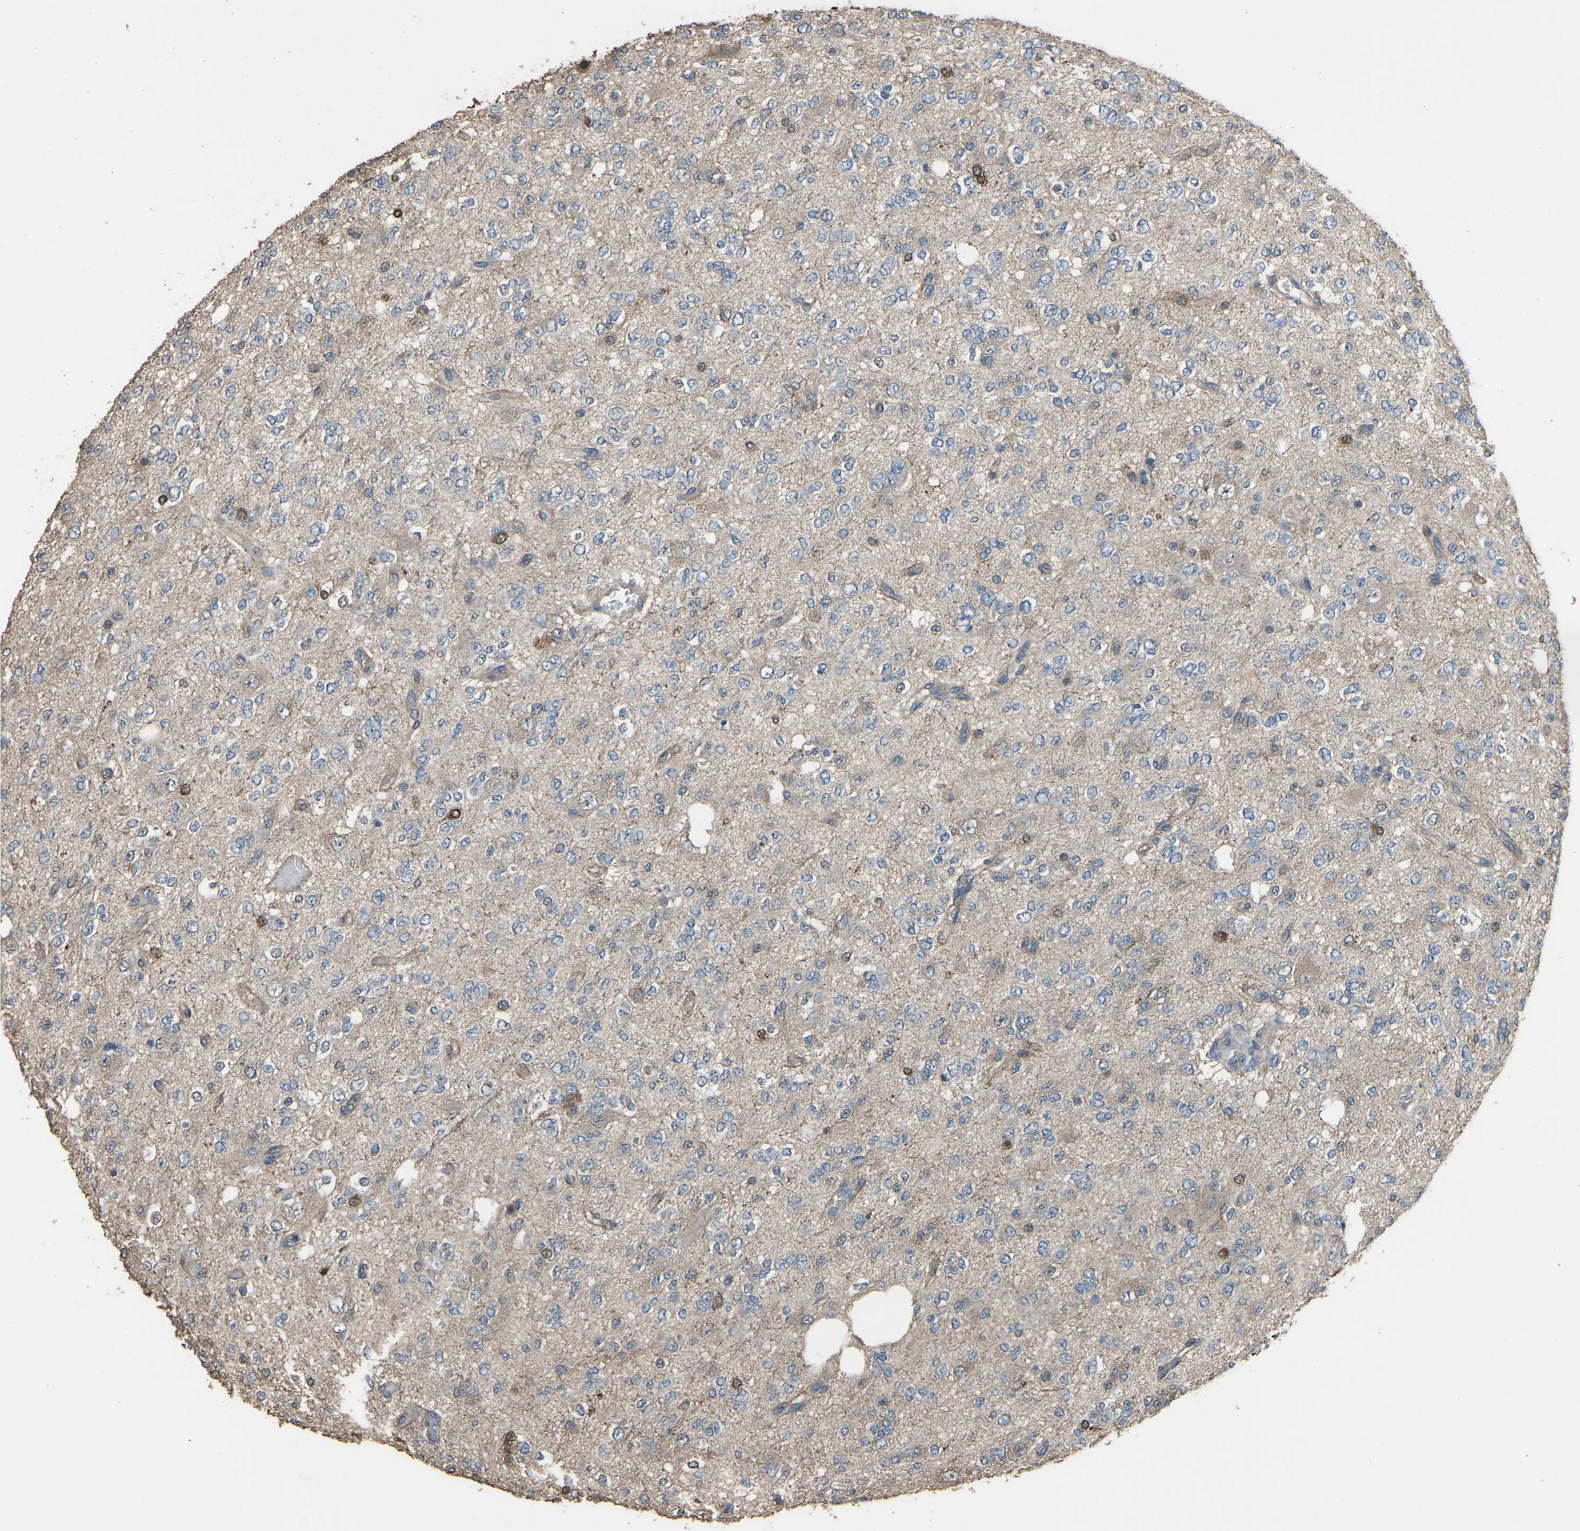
{"staining": {"intensity": "negative", "quantity": "none", "location": "none"}, "tissue": "glioma", "cell_type": "Tumor cells", "image_type": "cancer", "snomed": [{"axis": "morphology", "description": "Glioma, malignant, Low grade"}, {"axis": "topography", "description": "Brain"}], "caption": "Immunohistochemistry histopathology image of neoplastic tissue: malignant low-grade glioma stained with DAB (3,3'-diaminobenzidine) shows no significant protein expression in tumor cells.", "gene": "SLC4A2", "patient": {"sex": "male", "age": 38}}